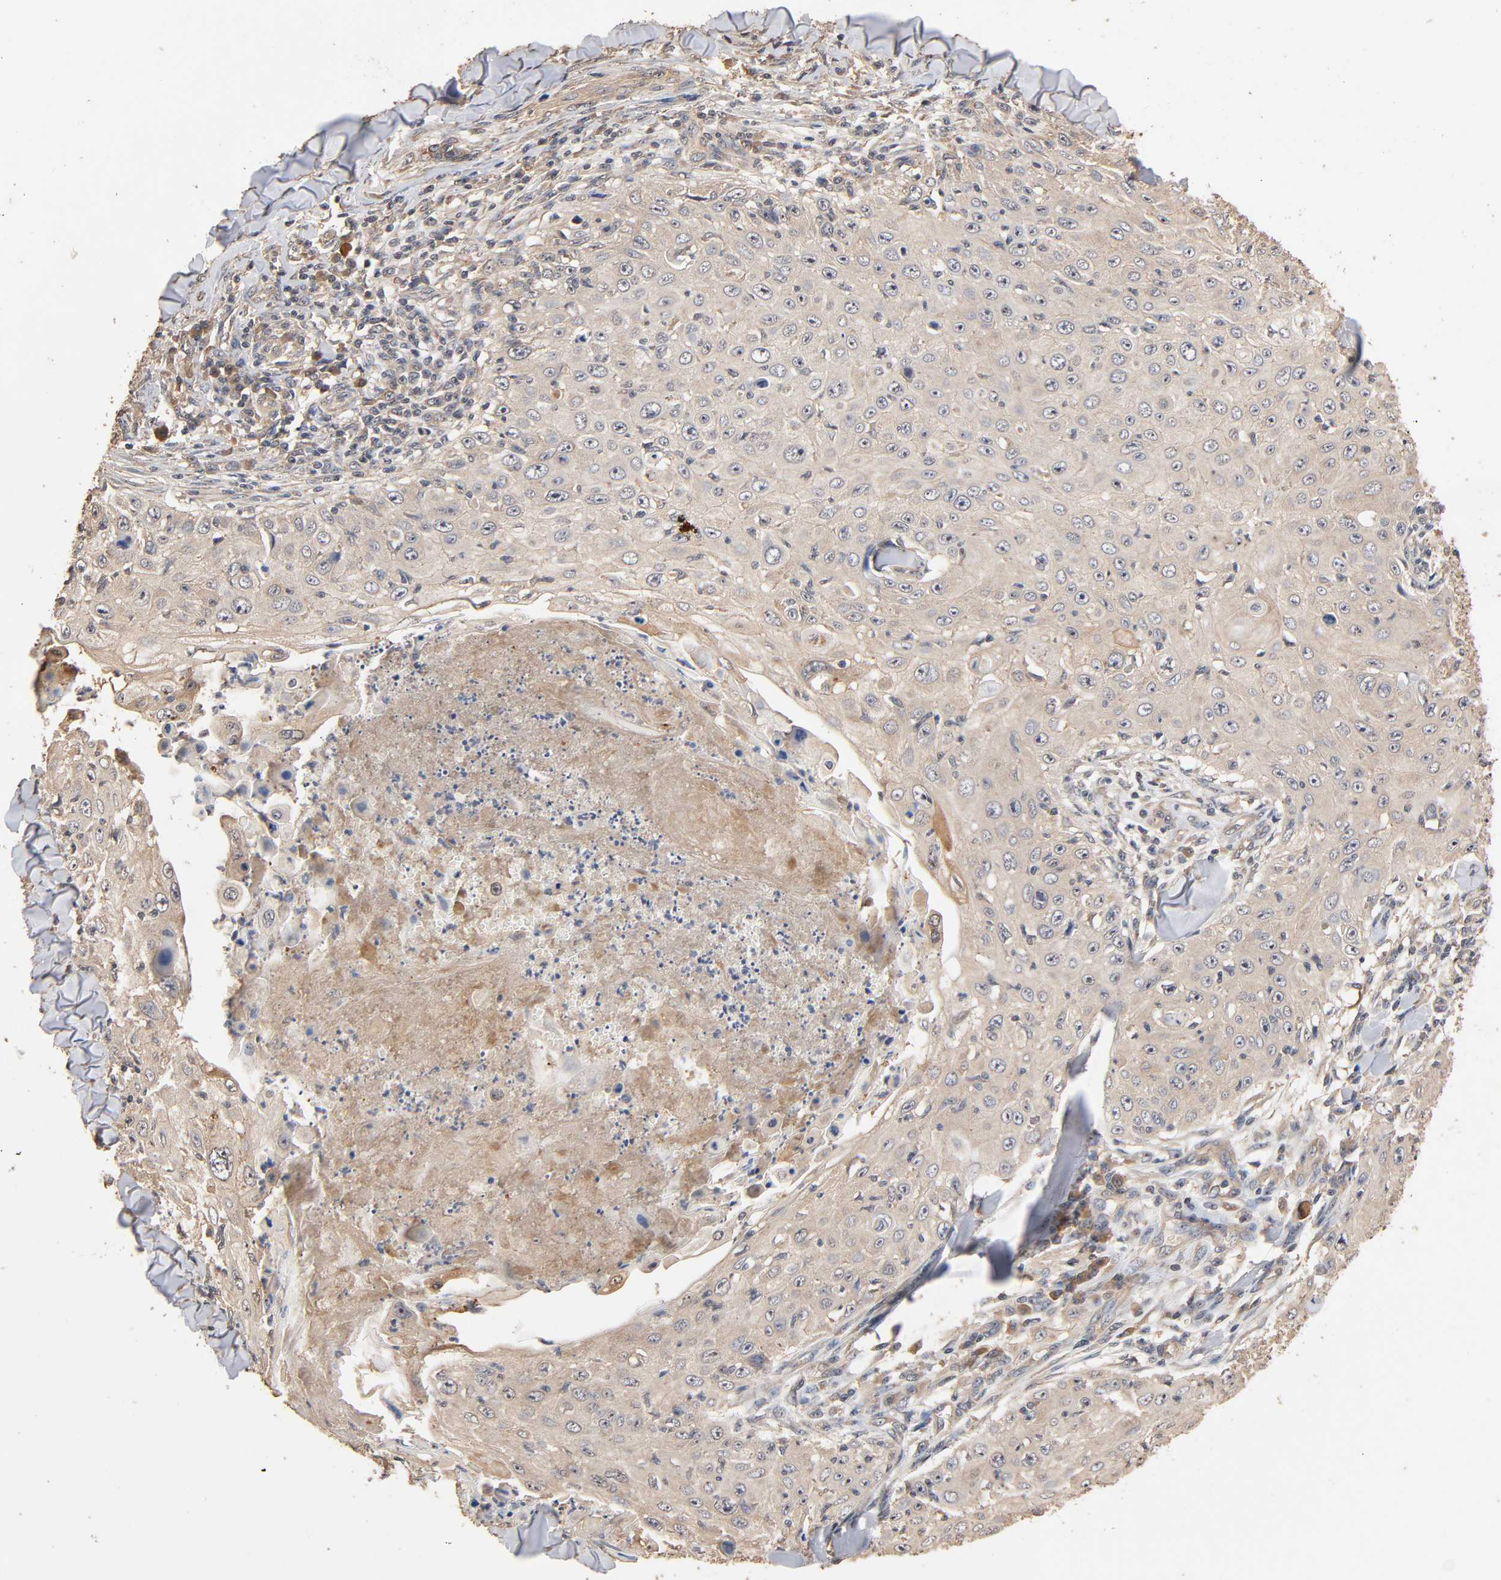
{"staining": {"intensity": "weak", "quantity": "25%-75%", "location": "cytoplasmic/membranous"}, "tissue": "skin cancer", "cell_type": "Tumor cells", "image_type": "cancer", "snomed": [{"axis": "morphology", "description": "Squamous cell carcinoma, NOS"}, {"axis": "topography", "description": "Skin"}], "caption": "This histopathology image reveals IHC staining of skin cancer, with low weak cytoplasmic/membranous positivity in approximately 25%-75% of tumor cells.", "gene": "ARHGEF7", "patient": {"sex": "male", "age": 86}}